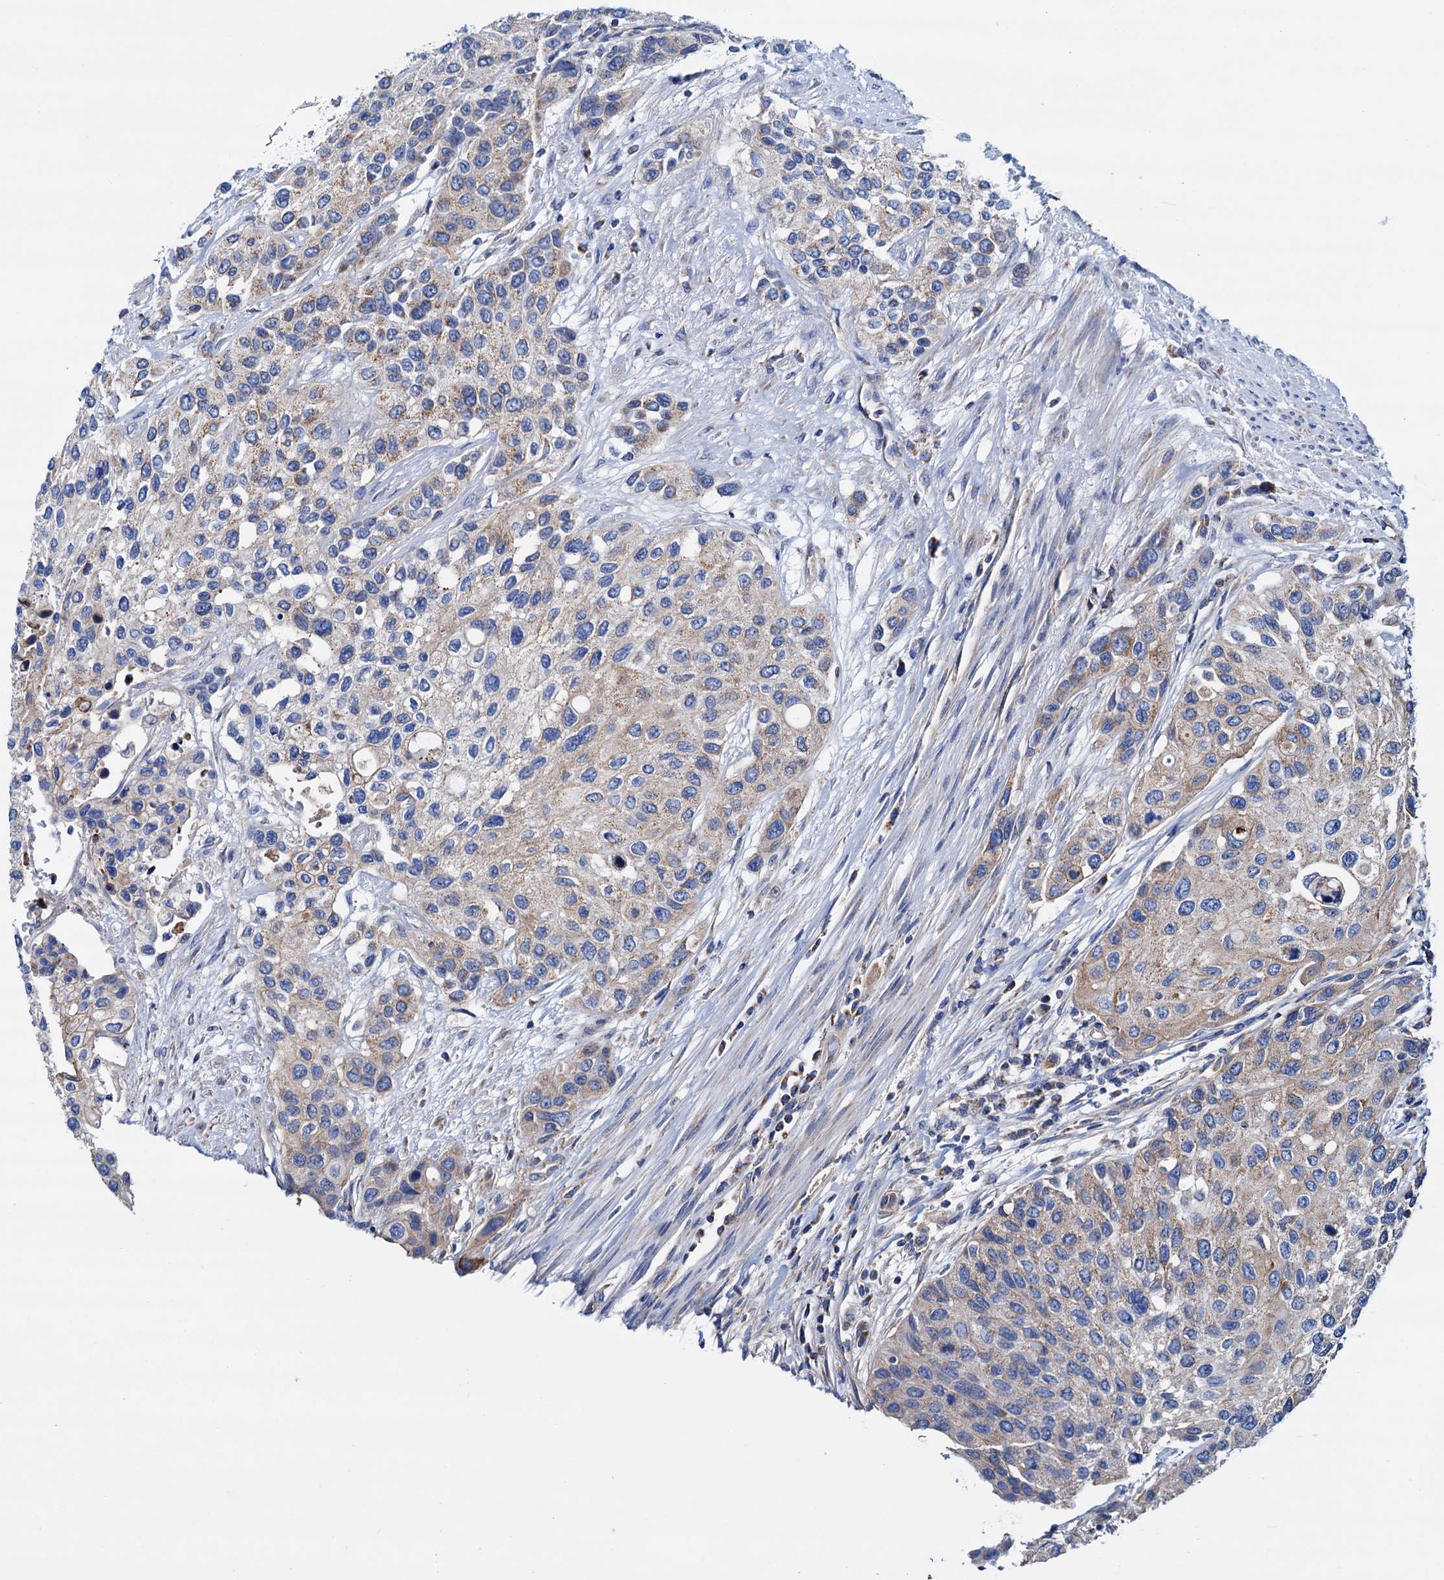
{"staining": {"intensity": "weak", "quantity": "<25%", "location": "cytoplasmic/membranous"}, "tissue": "urothelial cancer", "cell_type": "Tumor cells", "image_type": "cancer", "snomed": [{"axis": "morphology", "description": "Normal tissue, NOS"}, {"axis": "morphology", "description": "Urothelial carcinoma, High grade"}, {"axis": "topography", "description": "Vascular tissue"}, {"axis": "topography", "description": "Urinary bladder"}], "caption": "Tumor cells are negative for protein expression in human urothelial carcinoma (high-grade).", "gene": "RASSF9", "patient": {"sex": "female", "age": 56}}